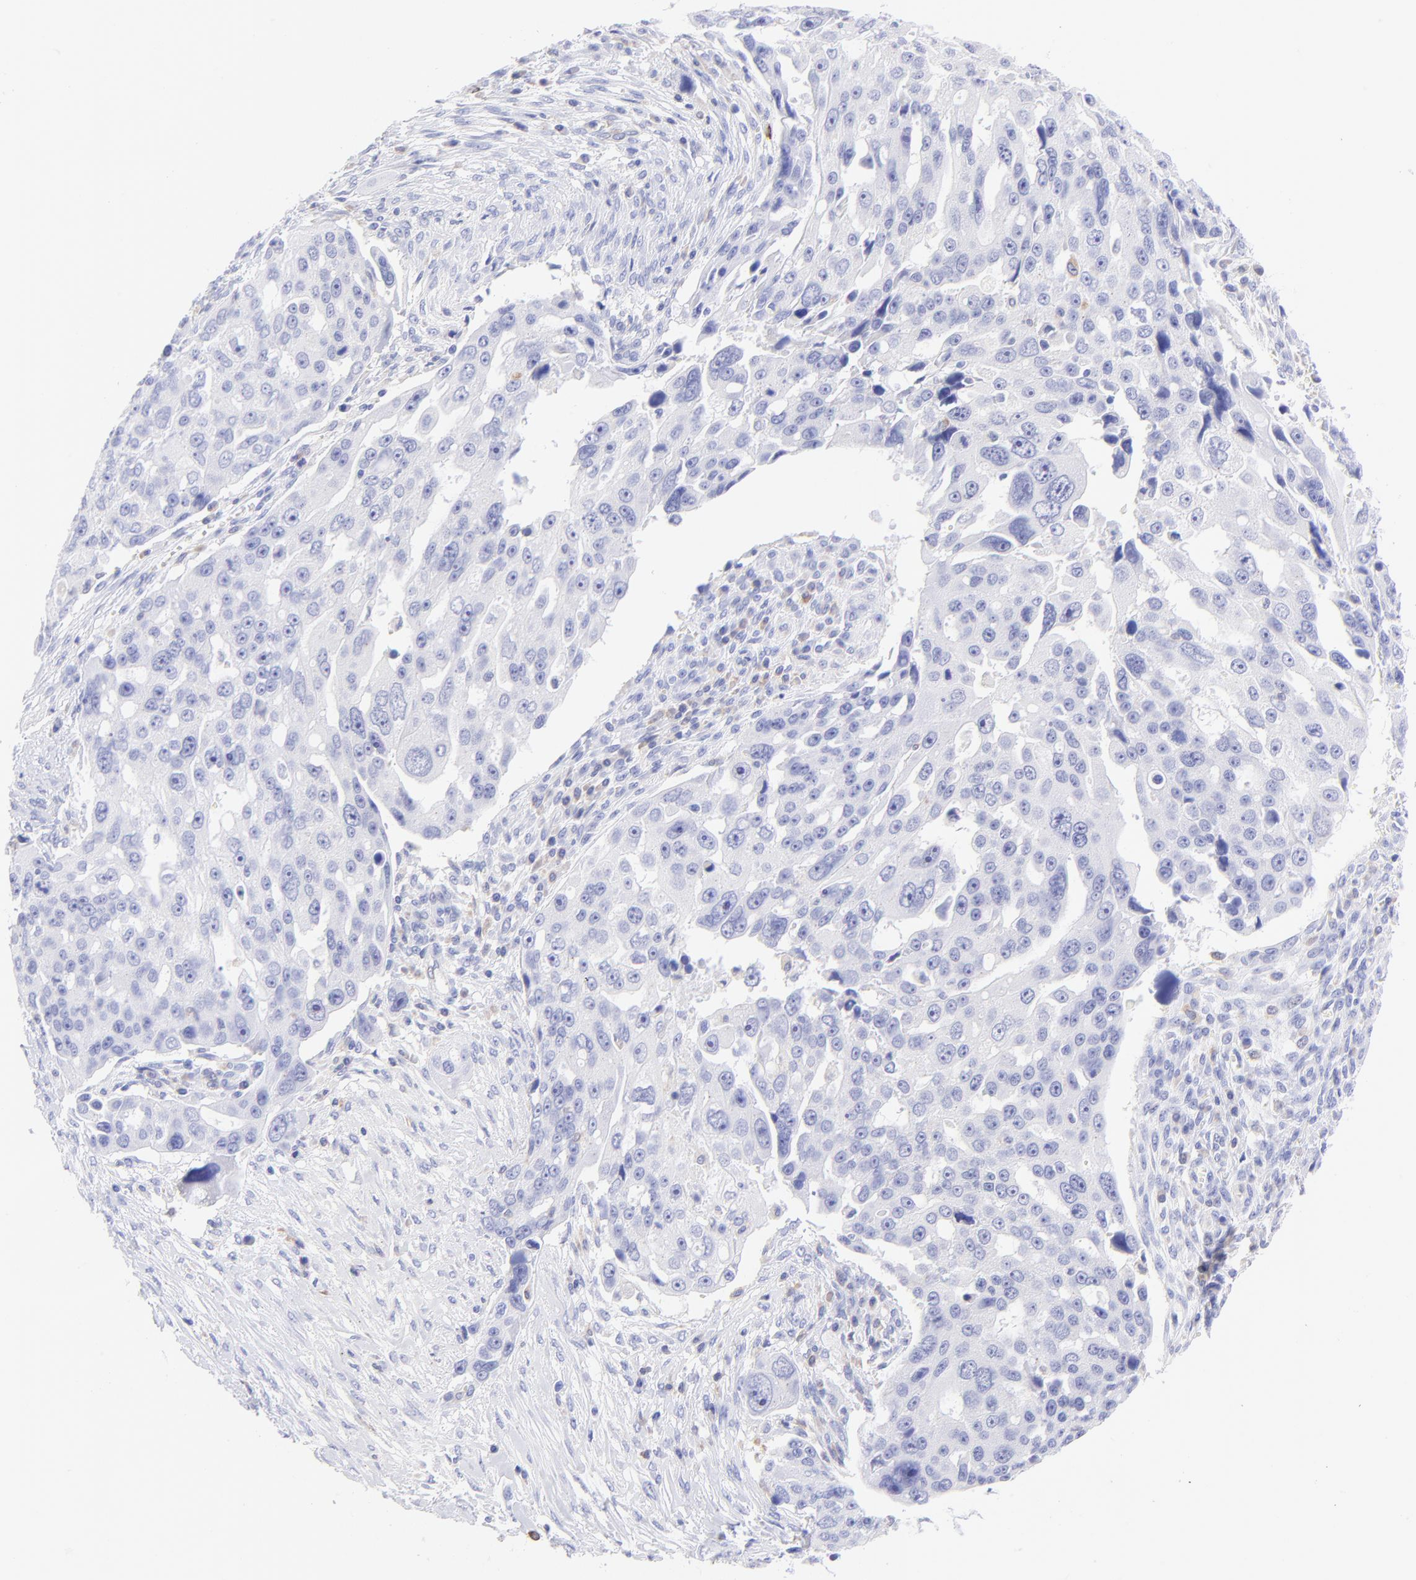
{"staining": {"intensity": "negative", "quantity": "none", "location": "none"}, "tissue": "ovarian cancer", "cell_type": "Tumor cells", "image_type": "cancer", "snomed": [{"axis": "morphology", "description": "Carcinoma, endometroid"}, {"axis": "topography", "description": "Ovary"}], "caption": "Immunohistochemistry micrograph of endometroid carcinoma (ovarian) stained for a protein (brown), which demonstrates no positivity in tumor cells.", "gene": "IRAG2", "patient": {"sex": "female", "age": 75}}